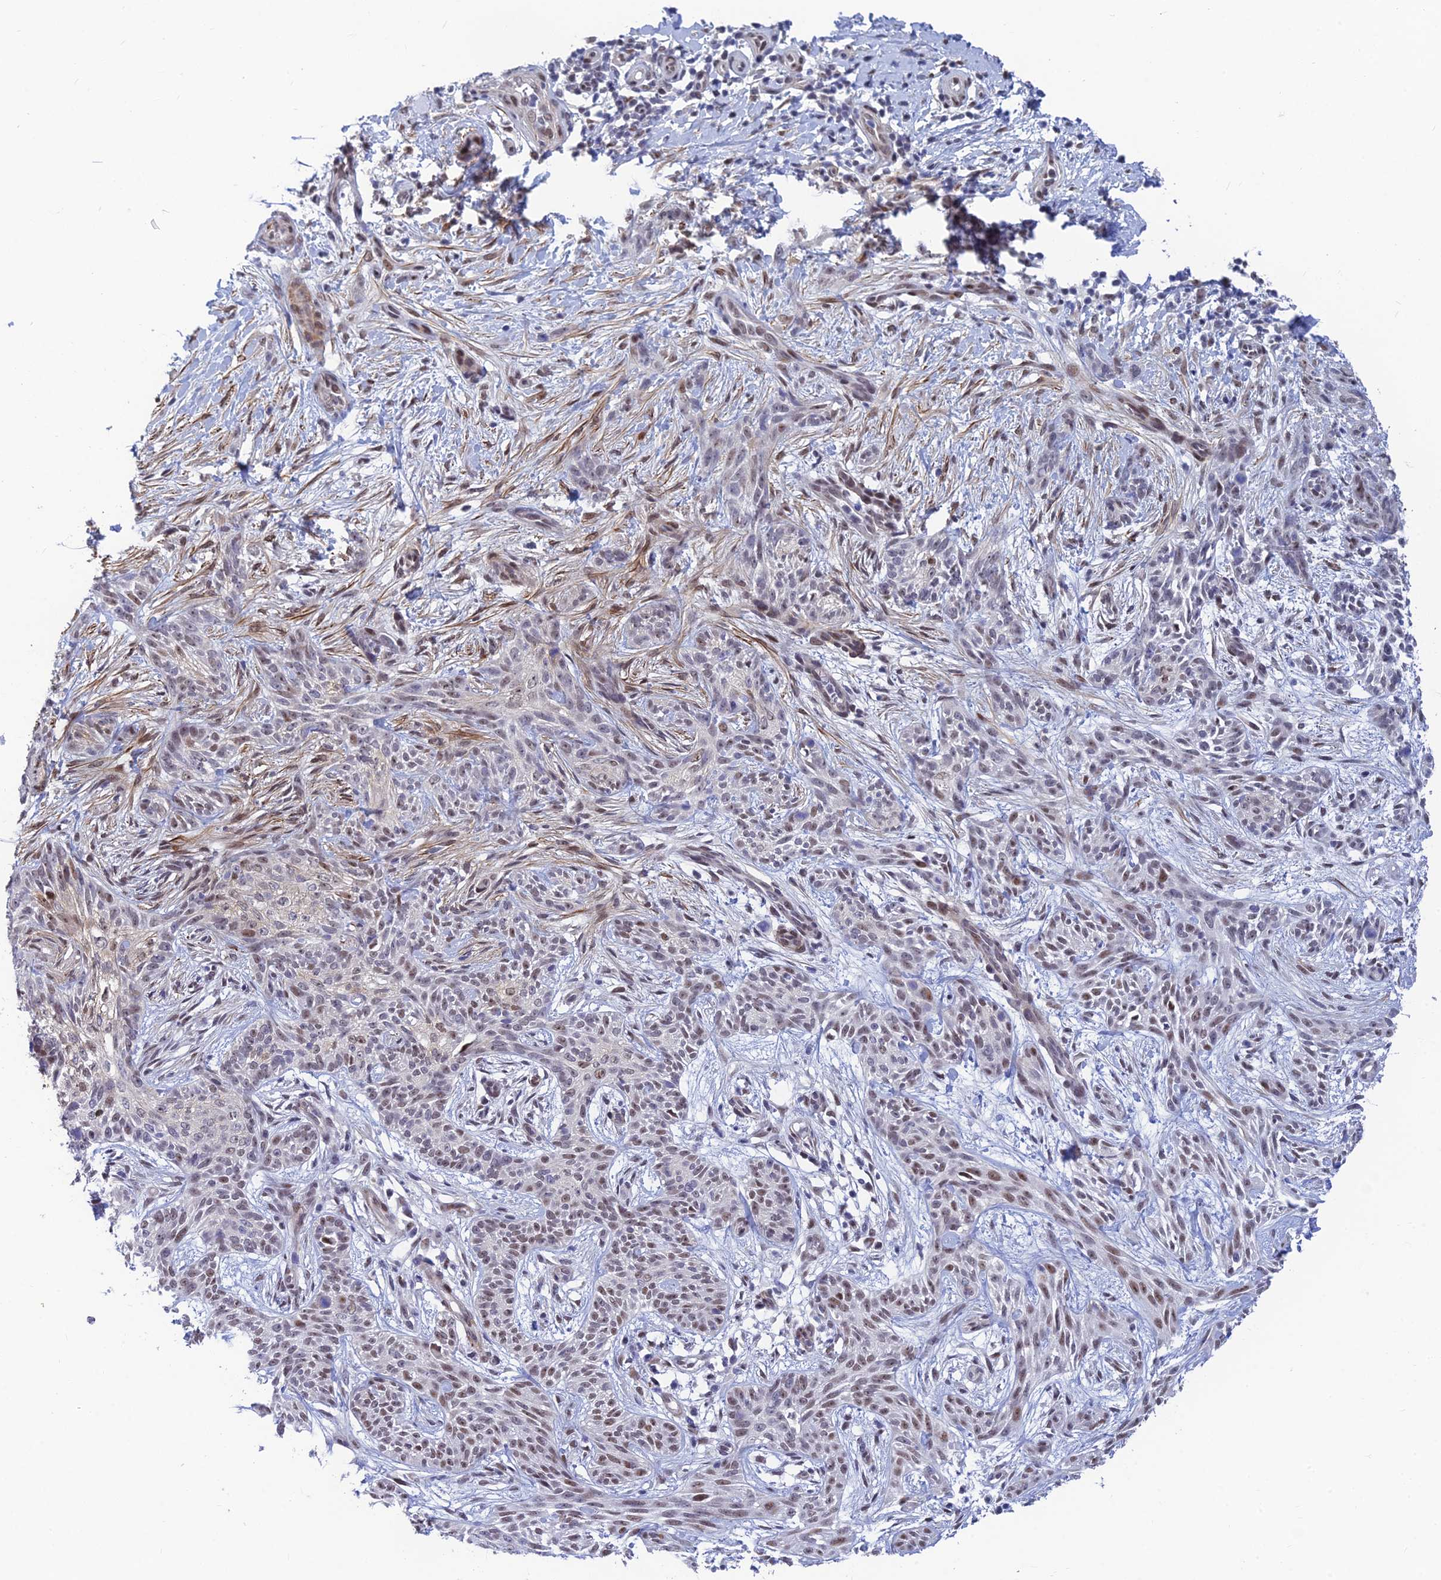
{"staining": {"intensity": "weak", "quantity": "25%-75%", "location": "nuclear"}, "tissue": "skin cancer", "cell_type": "Tumor cells", "image_type": "cancer", "snomed": [{"axis": "morphology", "description": "Basal cell carcinoma"}, {"axis": "topography", "description": "Skin"}], "caption": "Immunohistochemical staining of skin basal cell carcinoma shows weak nuclear protein positivity in about 25%-75% of tumor cells.", "gene": "CLK4", "patient": {"sex": "female", "age": 82}}